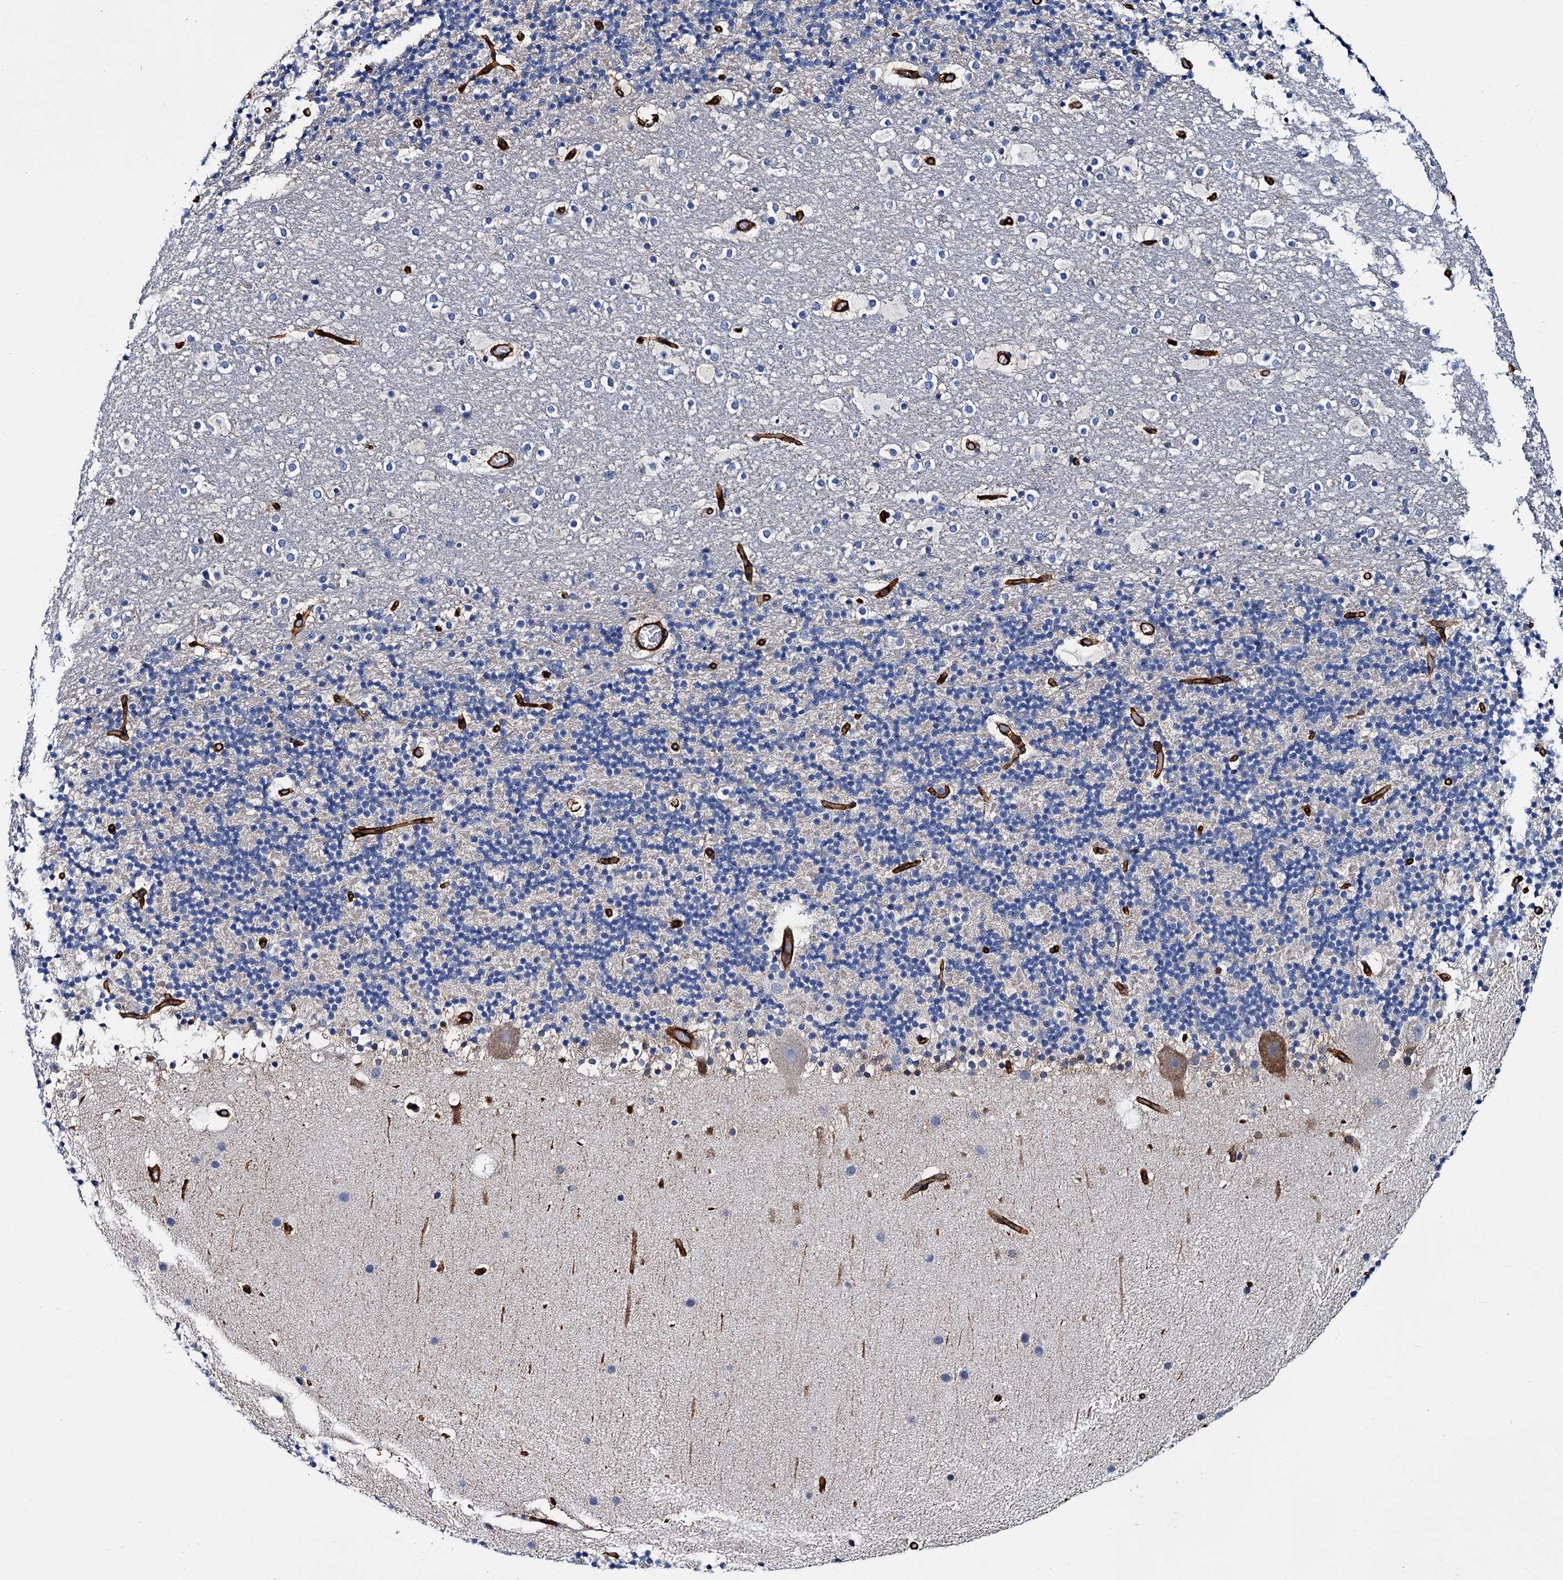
{"staining": {"intensity": "negative", "quantity": "none", "location": "none"}, "tissue": "cerebellum", "cell_type": "Cells in granular layer", "image_type": "normal", "snomed": [{"axis": "morphology", "description": "Normal tissue, NOS"}, {"axis": "topography", "description": "Cerebellum"}], "caption": "Cells in granular layer are negative for protein expression in normal human cerebellum. (DAB immunohistochemistry (IHC) visualized using brightfield microscopy, high magnification).", "gene": "CACNA1C", "patient": {"sex": "male", "age": 57}}